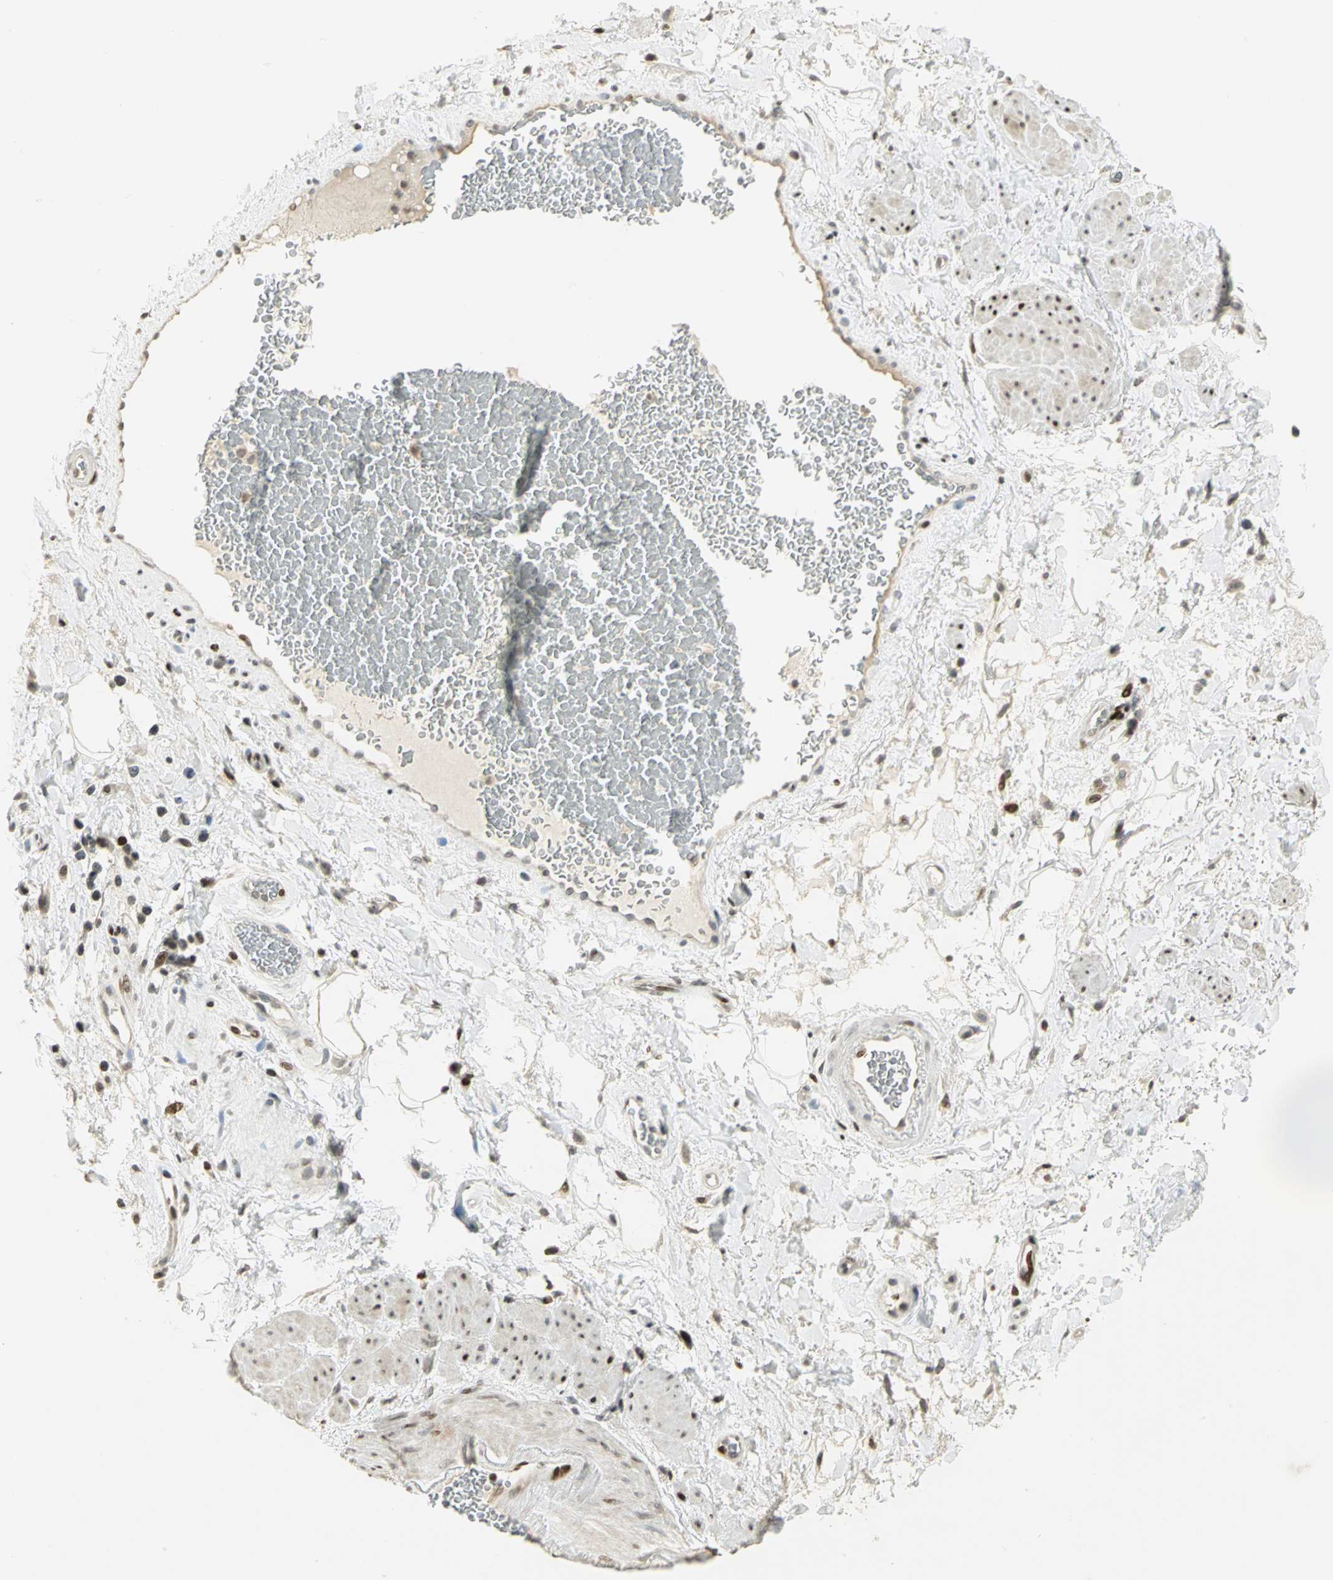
{"staining": {"intensity": "weak", "quantity": ">75%", "location": "nuclear"}, "tissue": "adipose tissue", "cell_type": "Adipocytes", "image_type": "normal", "snomed": [{"axis": "morphology", "description": "Normal tissue, NOS"}, {"axis": "topography", "description": "Soft tissue"}, {"axis": "topography", "description": "Peripheral nerve tissue"}], "caption": "Adipose tissue stained with immunohistochemistry (IHC) displays weak nuclear expression in about >75% of adipocytes. Immunohistochemistry stains the protein in brown and the nuclei are stained blue.", "gene": "KDM1A", "patient": {"sex": "female", "age": 71}}